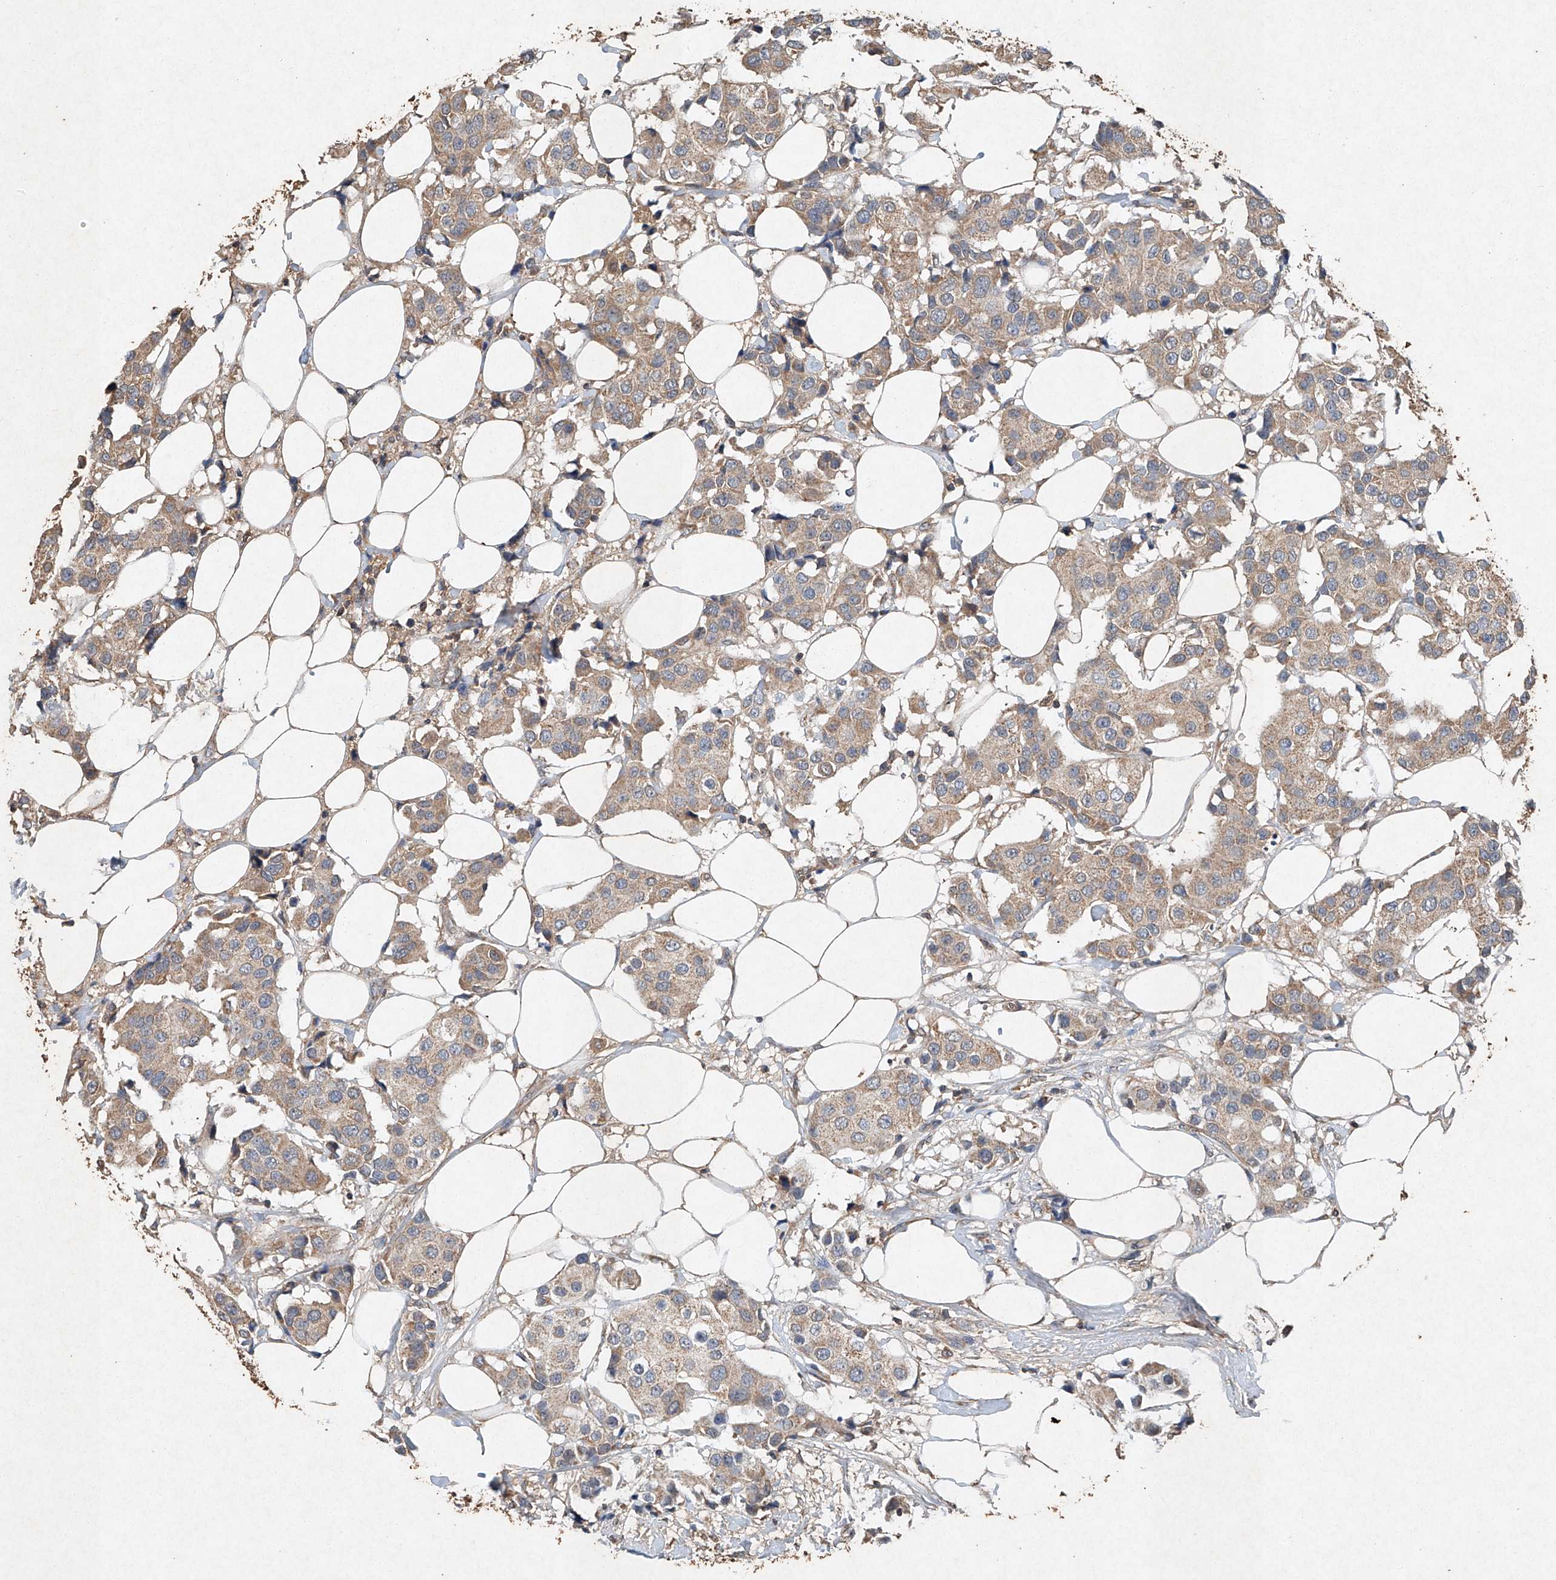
{"staining": {"intensity": "moderate", "quantity": ">75%", "location": "cytoplasmic/membranous"}, "tissue": "breast cancer", "cell_type": "Tumor cells", "image_type": "cancer", "snomed": [{"axis": "morphology", "description": "Normal tissue, NOS"}, {"axis": "morphology", "description": "Duct carcinoma"}, {"axis": "topography", "description": "Breast"}], "caption": "Immunohistochemistry image of neoplastic tissue: breast invasive ductal carcinoma stained using immunohistochemistry displays medium levels of moderate protein expression localized specifically in the cytoplasmic/membranous of tumor cells, appearing as a cytoplasmic/membranous brown color.", "gene": "STK3", "patient": {"sex": "female", "age": 39}}